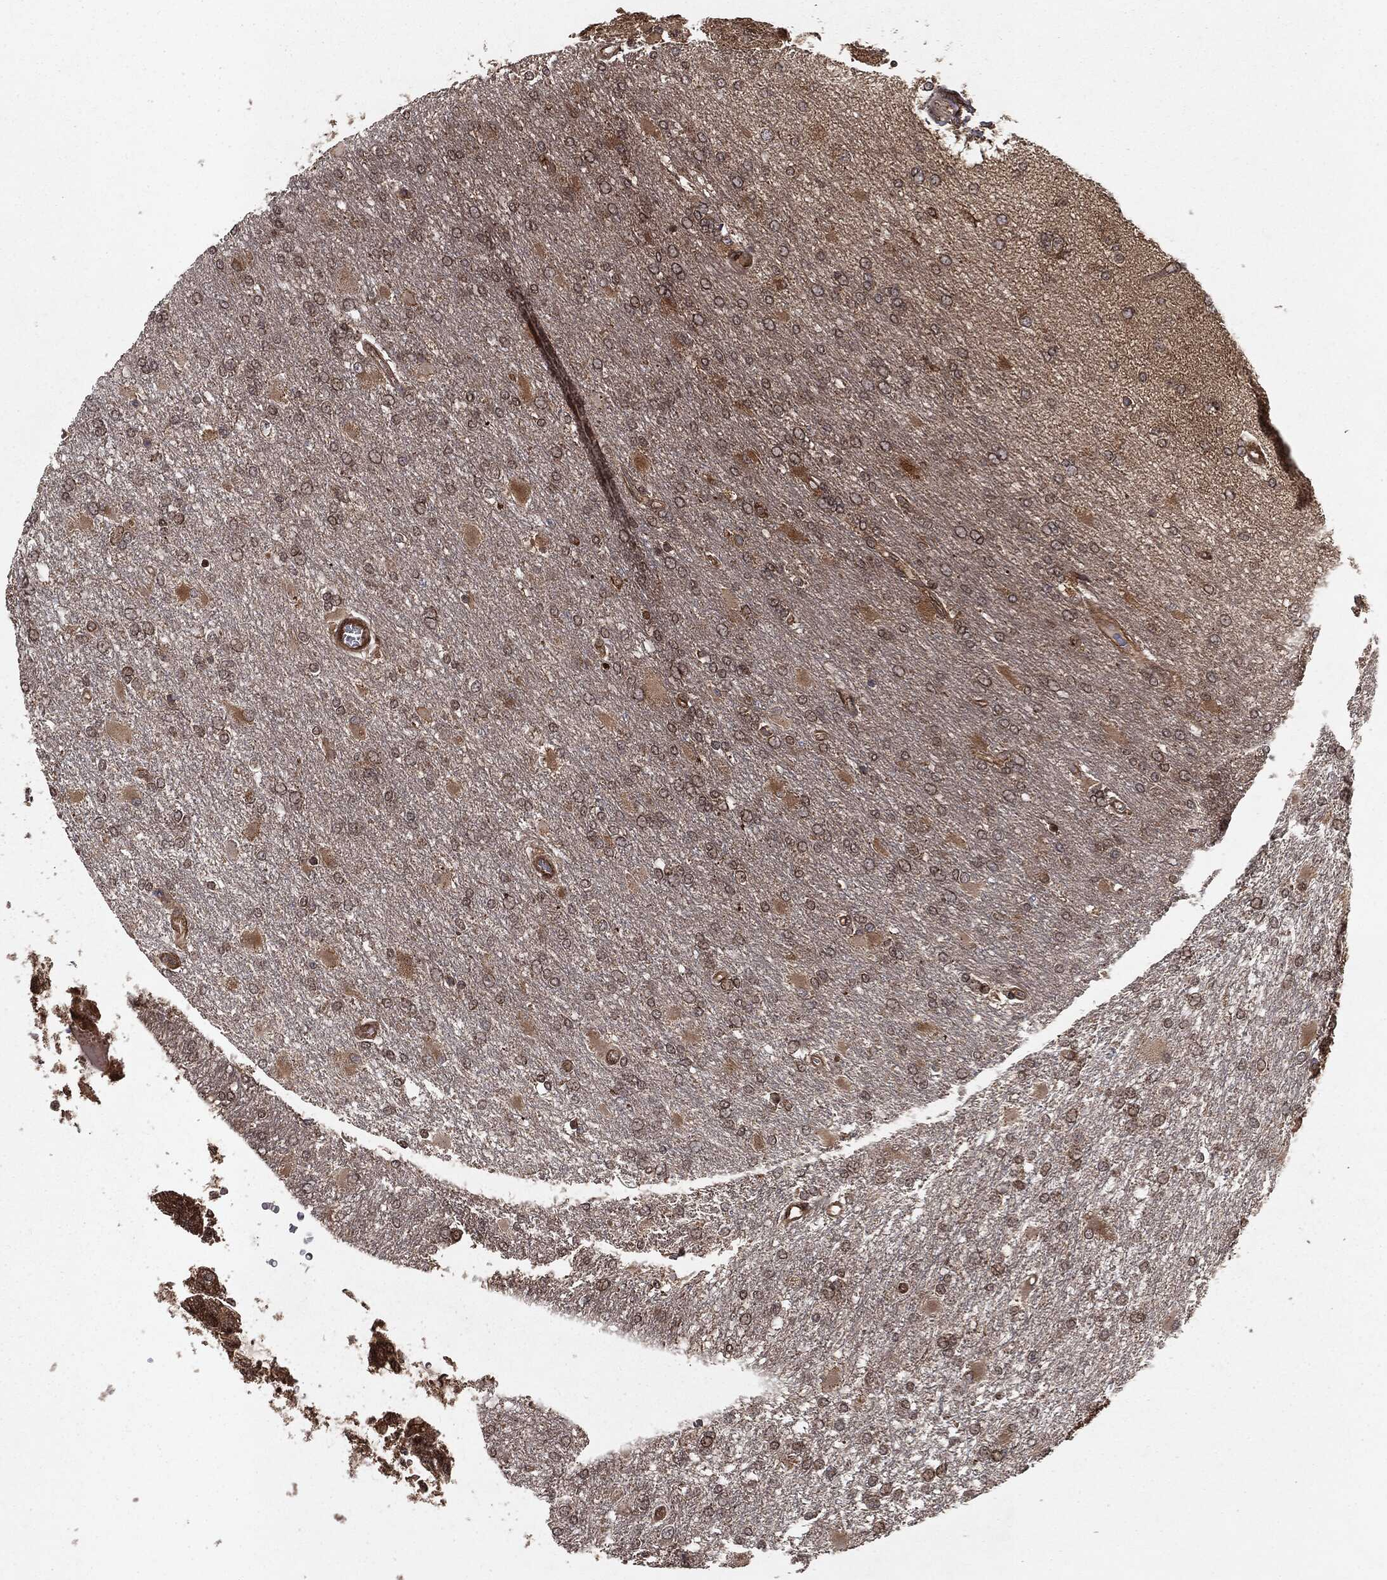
{"staining": {"intensity": "strong", "quantity": ">75%", "location": "cytoplasmic/membranous"}, "tissue": "glioma", "cell_type": "Tumor cells", "image_type": "cancer", "snomed": [{"axis": "morphology", "description": "Glioma, malignant, High grade"}, {"axis": "topography", "description": "Cerebral cortex"}], "caption": "Immunohistochemical staining of human high-grade glioma (malignant) reveals strong cytoplasmic/membranous protein positivity in about >75% of tumor cells.", "gene": "RANBP9", "patient": {"sex": "male", "age": 79}}